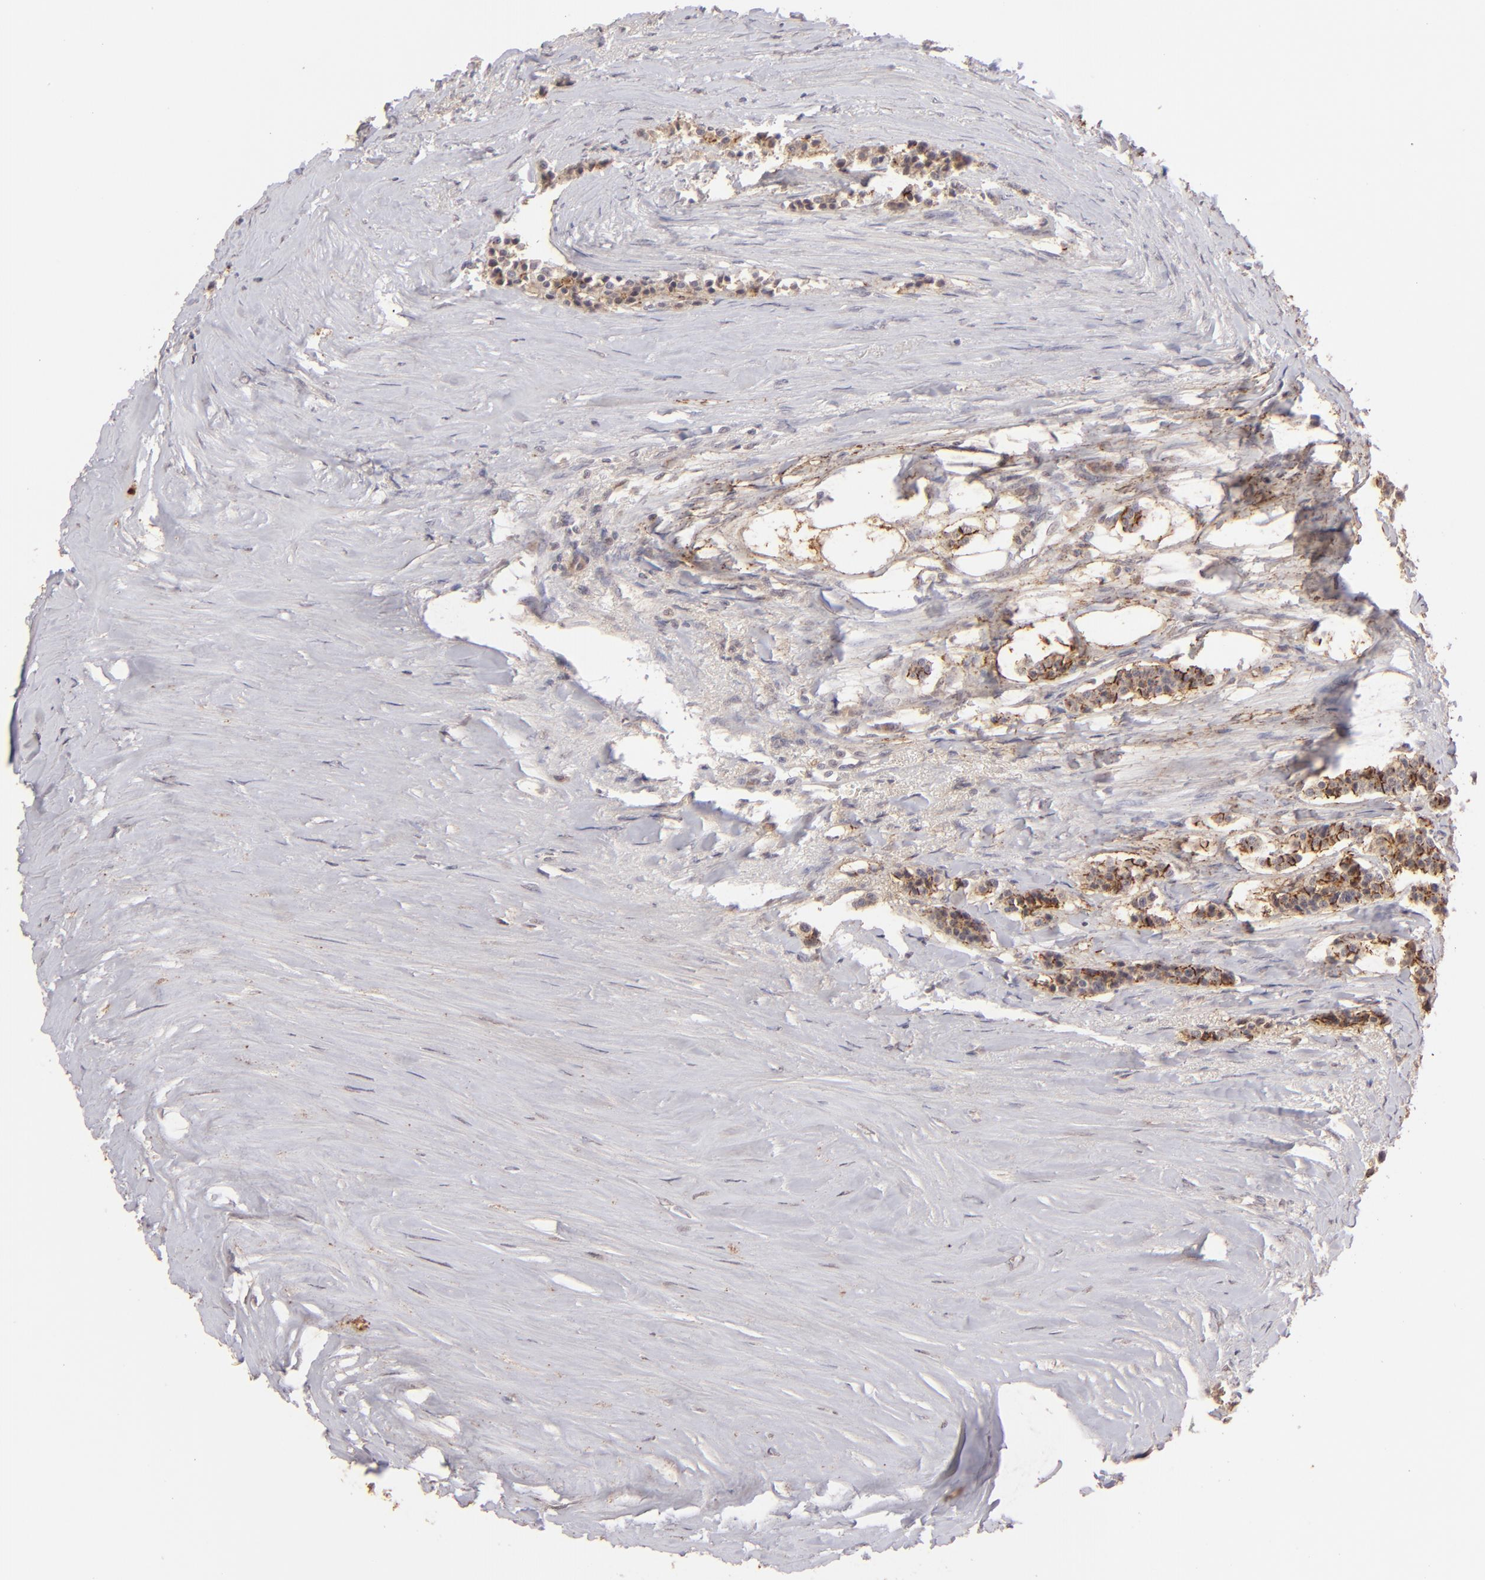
{"staining": {"intensity": "moderate", "quantity": ">75%", "location": "cytoplasmic/membranous"}, "tissue": "carcinoid", "cell_type": "Tumor cells", "image_type": "cancer", "snomed": [{"axis": "morphology", "description": "Carcinoid, malignant, NOS"}, {"axis": "topography", "description": "Small intestine"}], "caption": "DAB immunohistochemical staining of carcinoid reveals moderate cytoplasmic/membranous protein expression in about >75% of tumor cells. The staining is performed using DAB (3,3'-diaminobenzidine) brown chromogen to label protein expression. The nuclei are counter-stained blue using hematoxylin.", "gene": "CLDN1", "patient": {"sex": "male", "age": 63}}